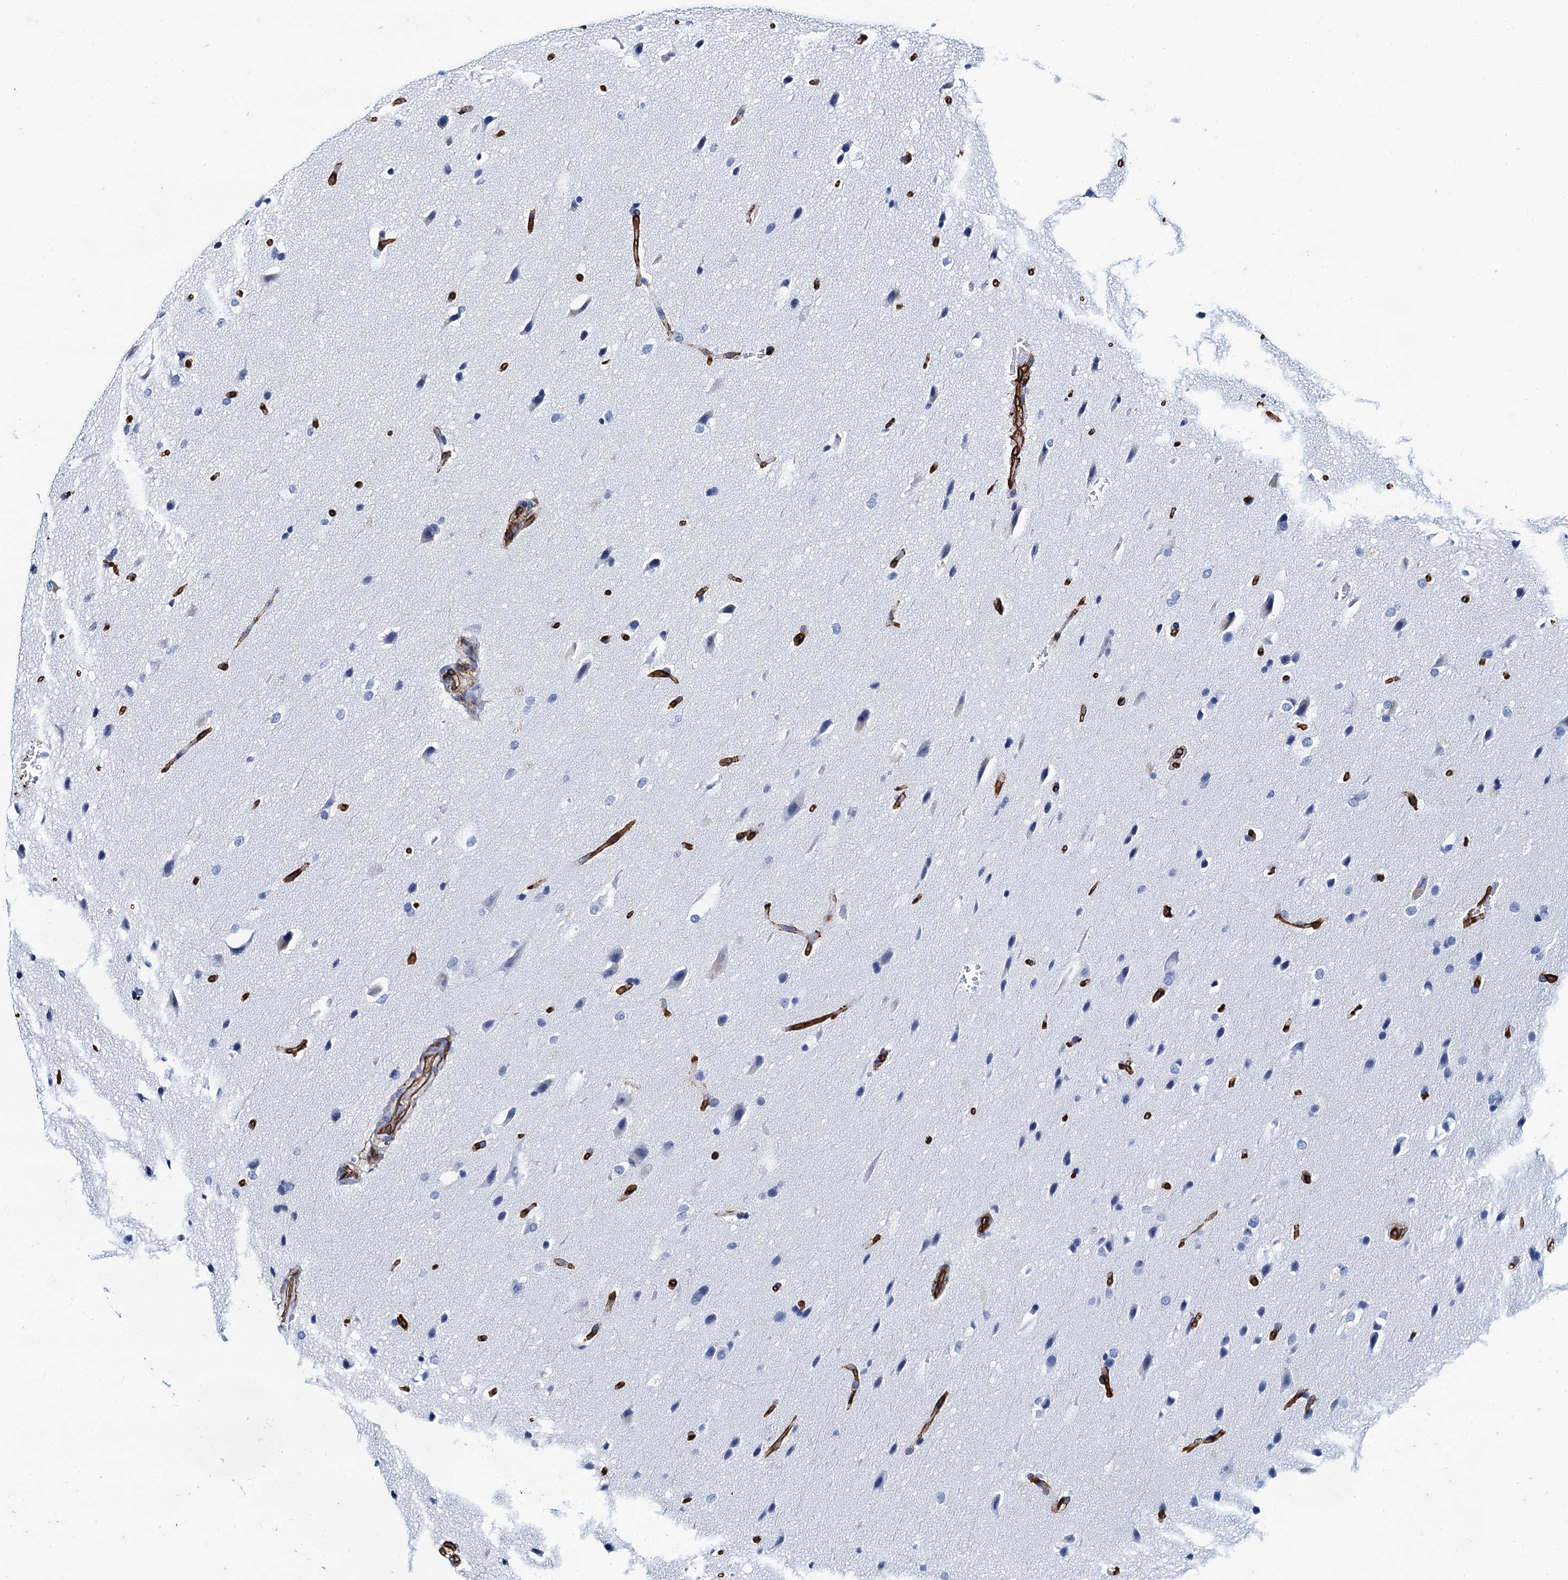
{"staining": {"intensity": "negative", "quantity": "none", "location": "none"}, "tissue": "glioma", "cell_type": "Tumor cells", "image_type": "cancer", "snomed": [{"axis": "morphology", "description": "Glioma, malignant, Low grade"}, {"axis": "topography", "description": "Brain"}], "caption": "High power microscopy image of an immunohistochemistry photomicrograph of glioma, revealing no significant positivity in tumor cells.", "gene": "CAVIN2", "patient": {"sex": "female", "age": 37}}